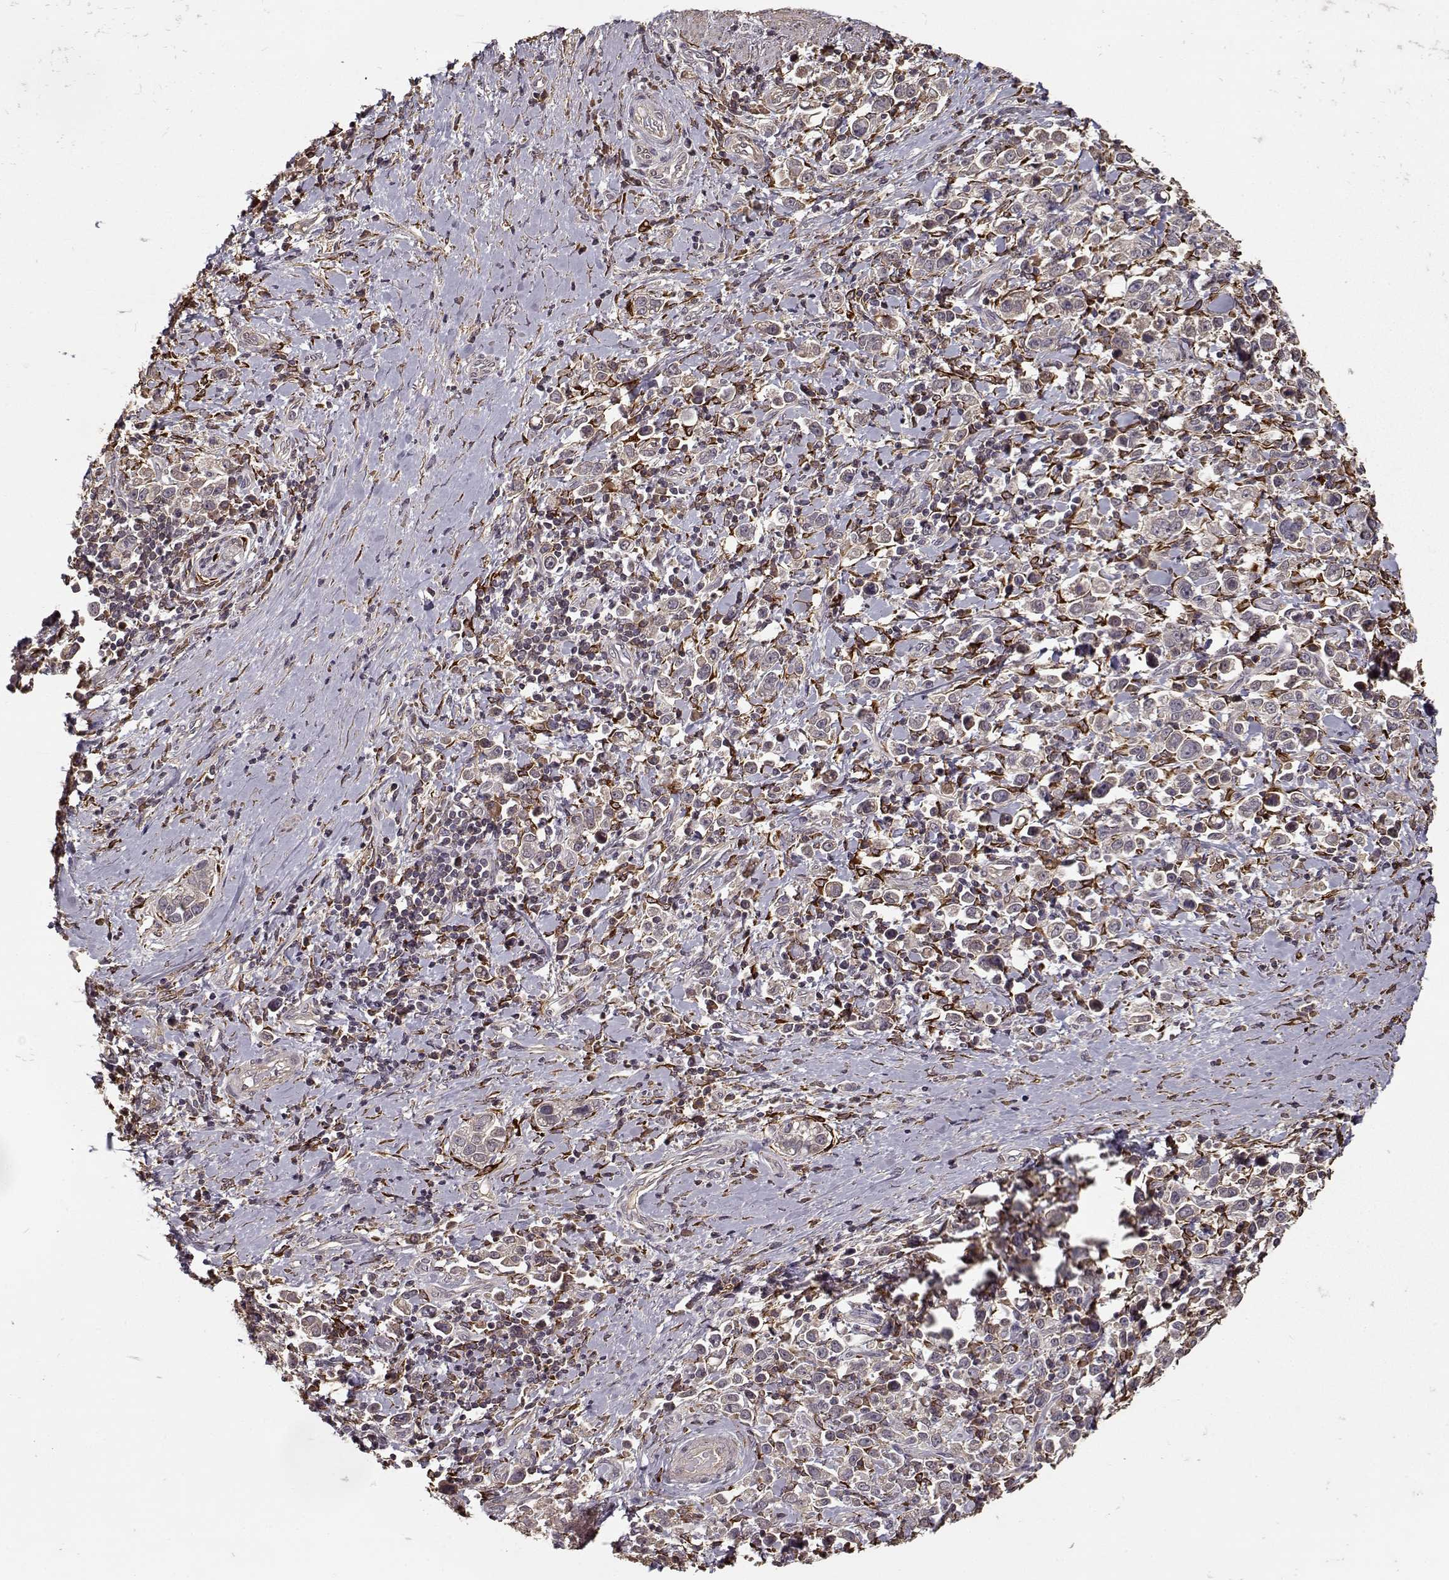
{"staining": {"intensity": "weak", "quantity": ">75%", "location": "cytoplasmic/membranous"}, "tissue": "stomach cancer", "cell_type": "Tumor cells", "image_type": "cancer", "snomed": [{"axis": "morphology", "description": "Adenocarcinoma, NOS"}, {"axis": "topography", "description": "Stomach"}], "caption": "Immunohistochemical staining of human adenocarcinoma (stomach) reveals weak cytoplasmic/membranous protein staining in approximately >75% of tumor cells.", "gene": "IMMP1L", "patient": {"sex": "male", "age": 93}}